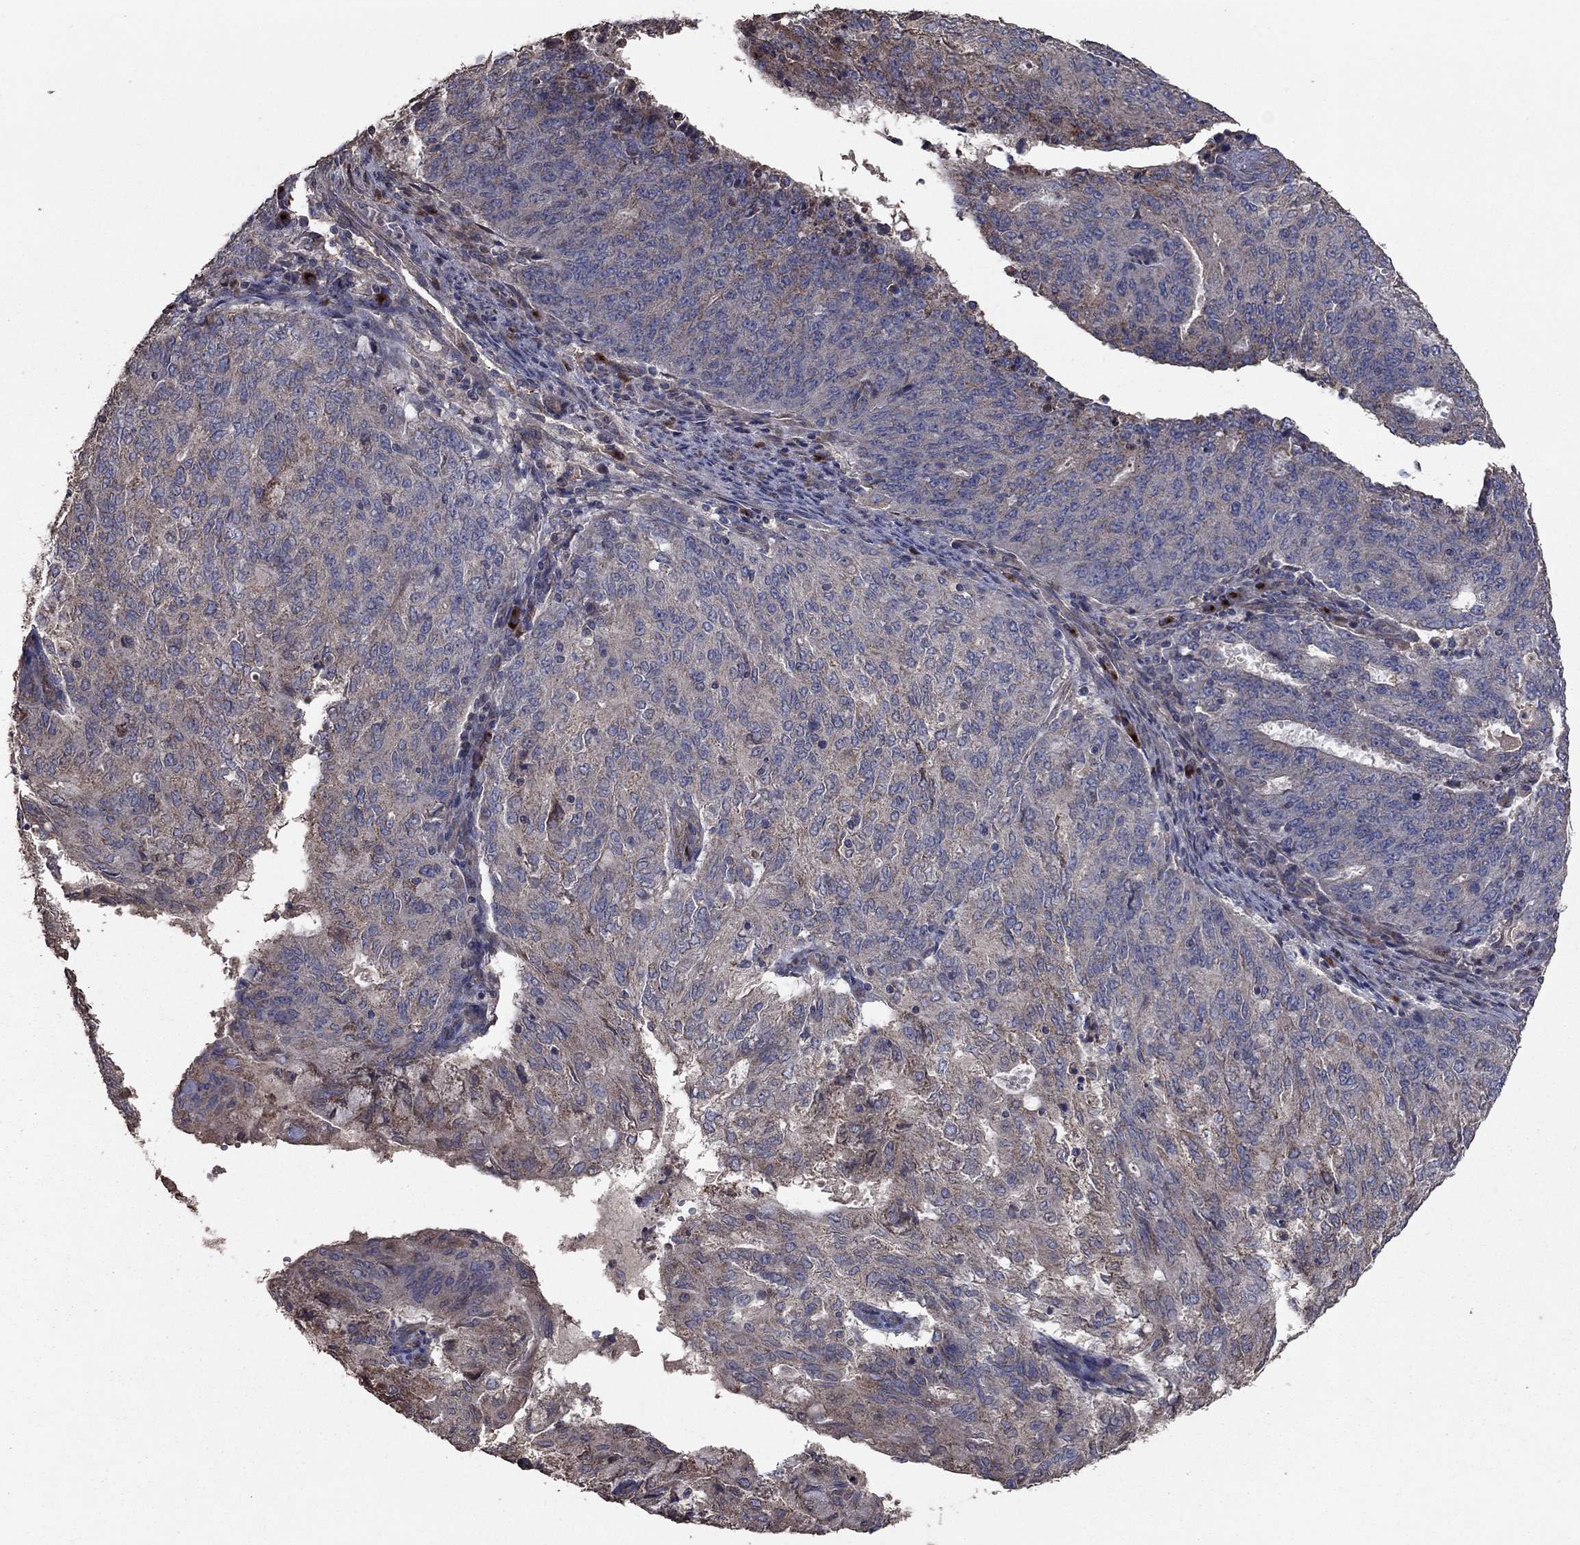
{"staining": {"intensity": "weak", "quantity": "<25%", "location": "cytoplasmic/membranous"}, "tissue": "endometrial cancer", "cell_type": "Tumor cells", "image_type": "cancer", "snomed": [{"axis": "morphology", "description": "Adenocarcinoma, NOS"}, {"axis": "topography", "description": "Endometrium"}], "caption": "An IHC photomicrograph of endometrial cancer (adenocarcinoma) is shown. There is no staining in tumor cells of endometrial cancer (adenocarcinoma).", "gene": "FLT4", "patient": {"sex": "female", "age": 82}}